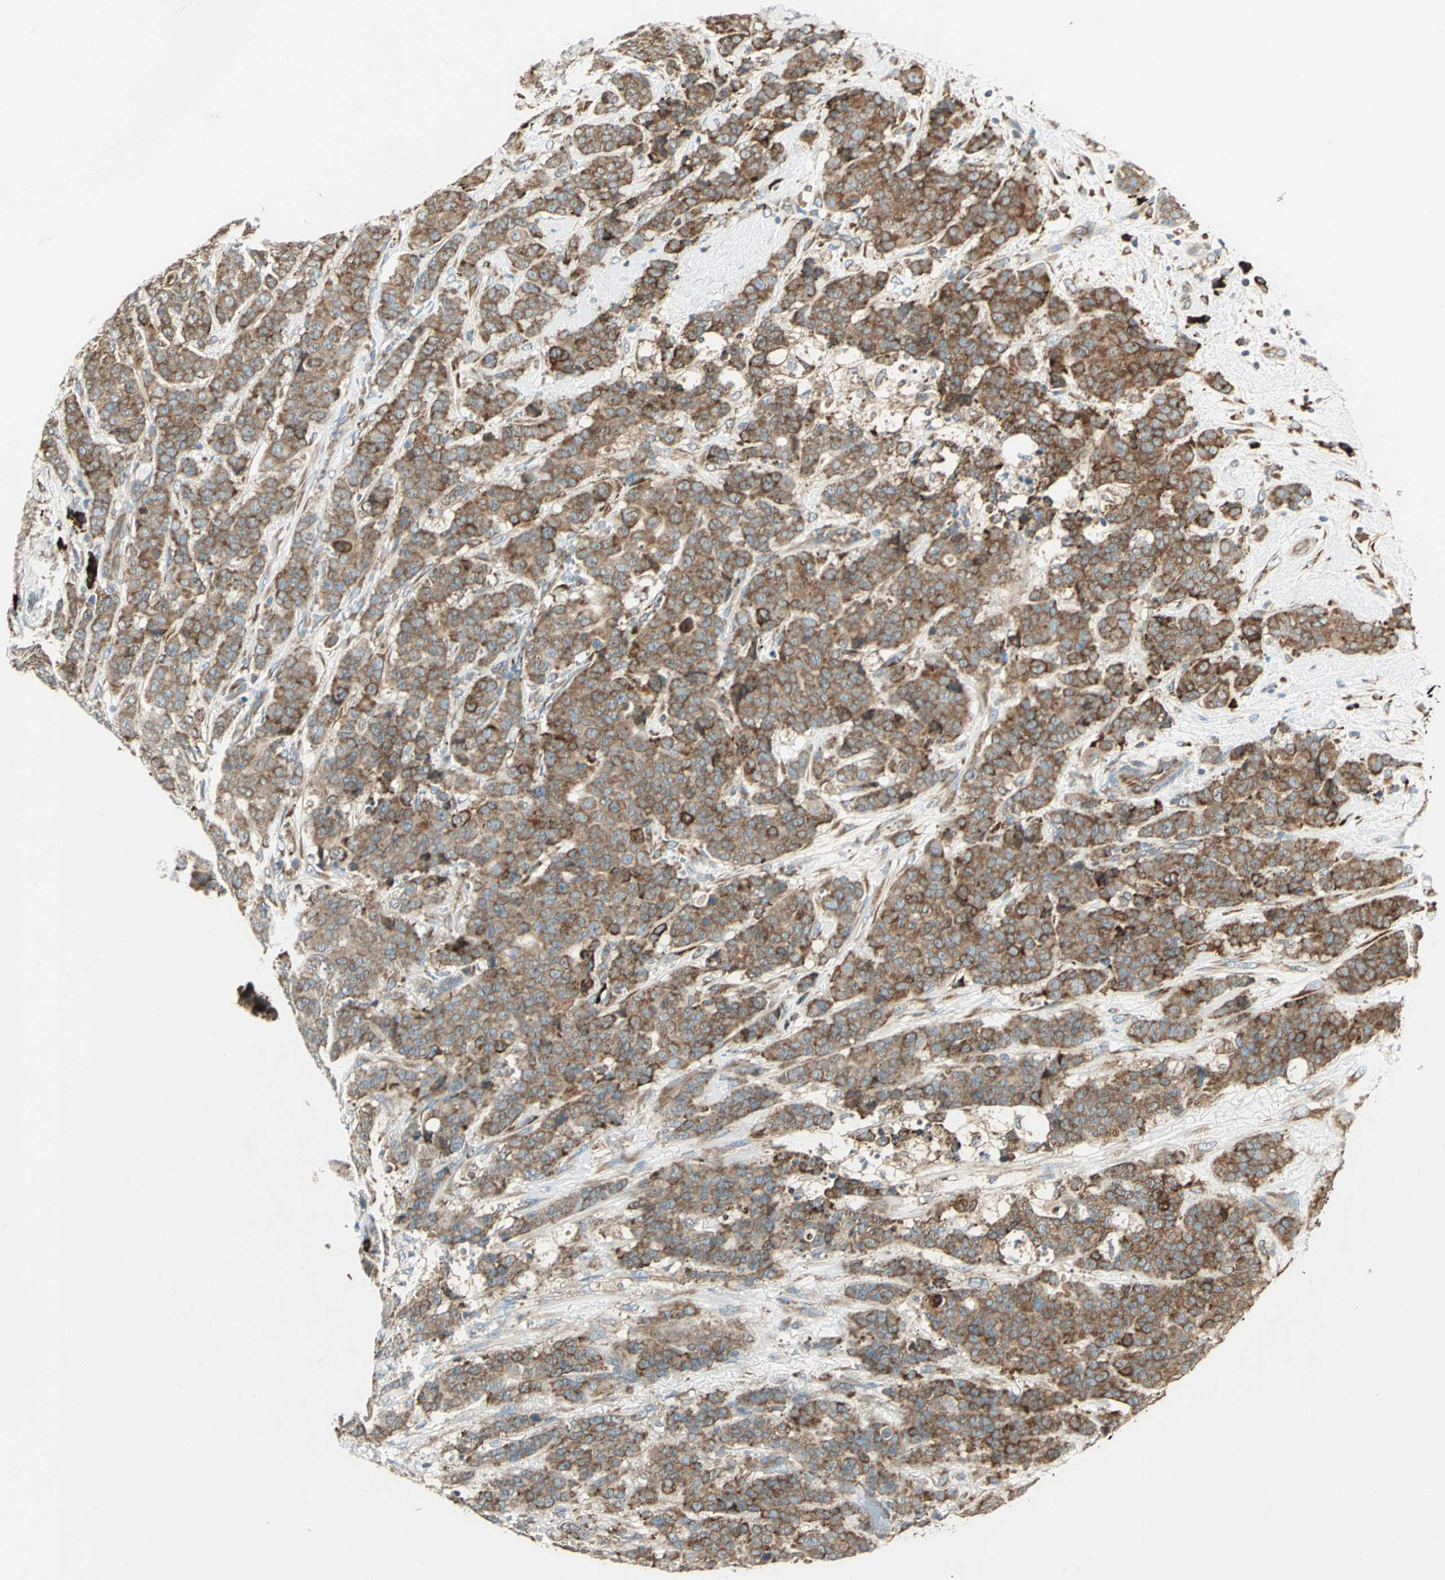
{"staining": {"intensity": "moderate", "quantity": ">75%", "location": "cytoplasmic/membranous"}, "tissue": "breast cancer", "cell_type": "Tumor cells", "image_type": "cancer", "snomed": [{"axis": "morphology", "description": "Duct carcinoma"}, {"axis": "topography", "description": "Breast"}], "caption": "Protein expression analysis of human breast cancer (invasive ductal carcinoma) reveals moderate cytoplasmic/membranous expression in approximately >75% of tumor cells. Using DAB (3,3'-diaminobenzidine) (brown) and hematoxylin (blue) stains, captured at high magnification using brightfield microscopy.", "gene": "PDIA4", "patient": {"sex": "female", "age": 40}}